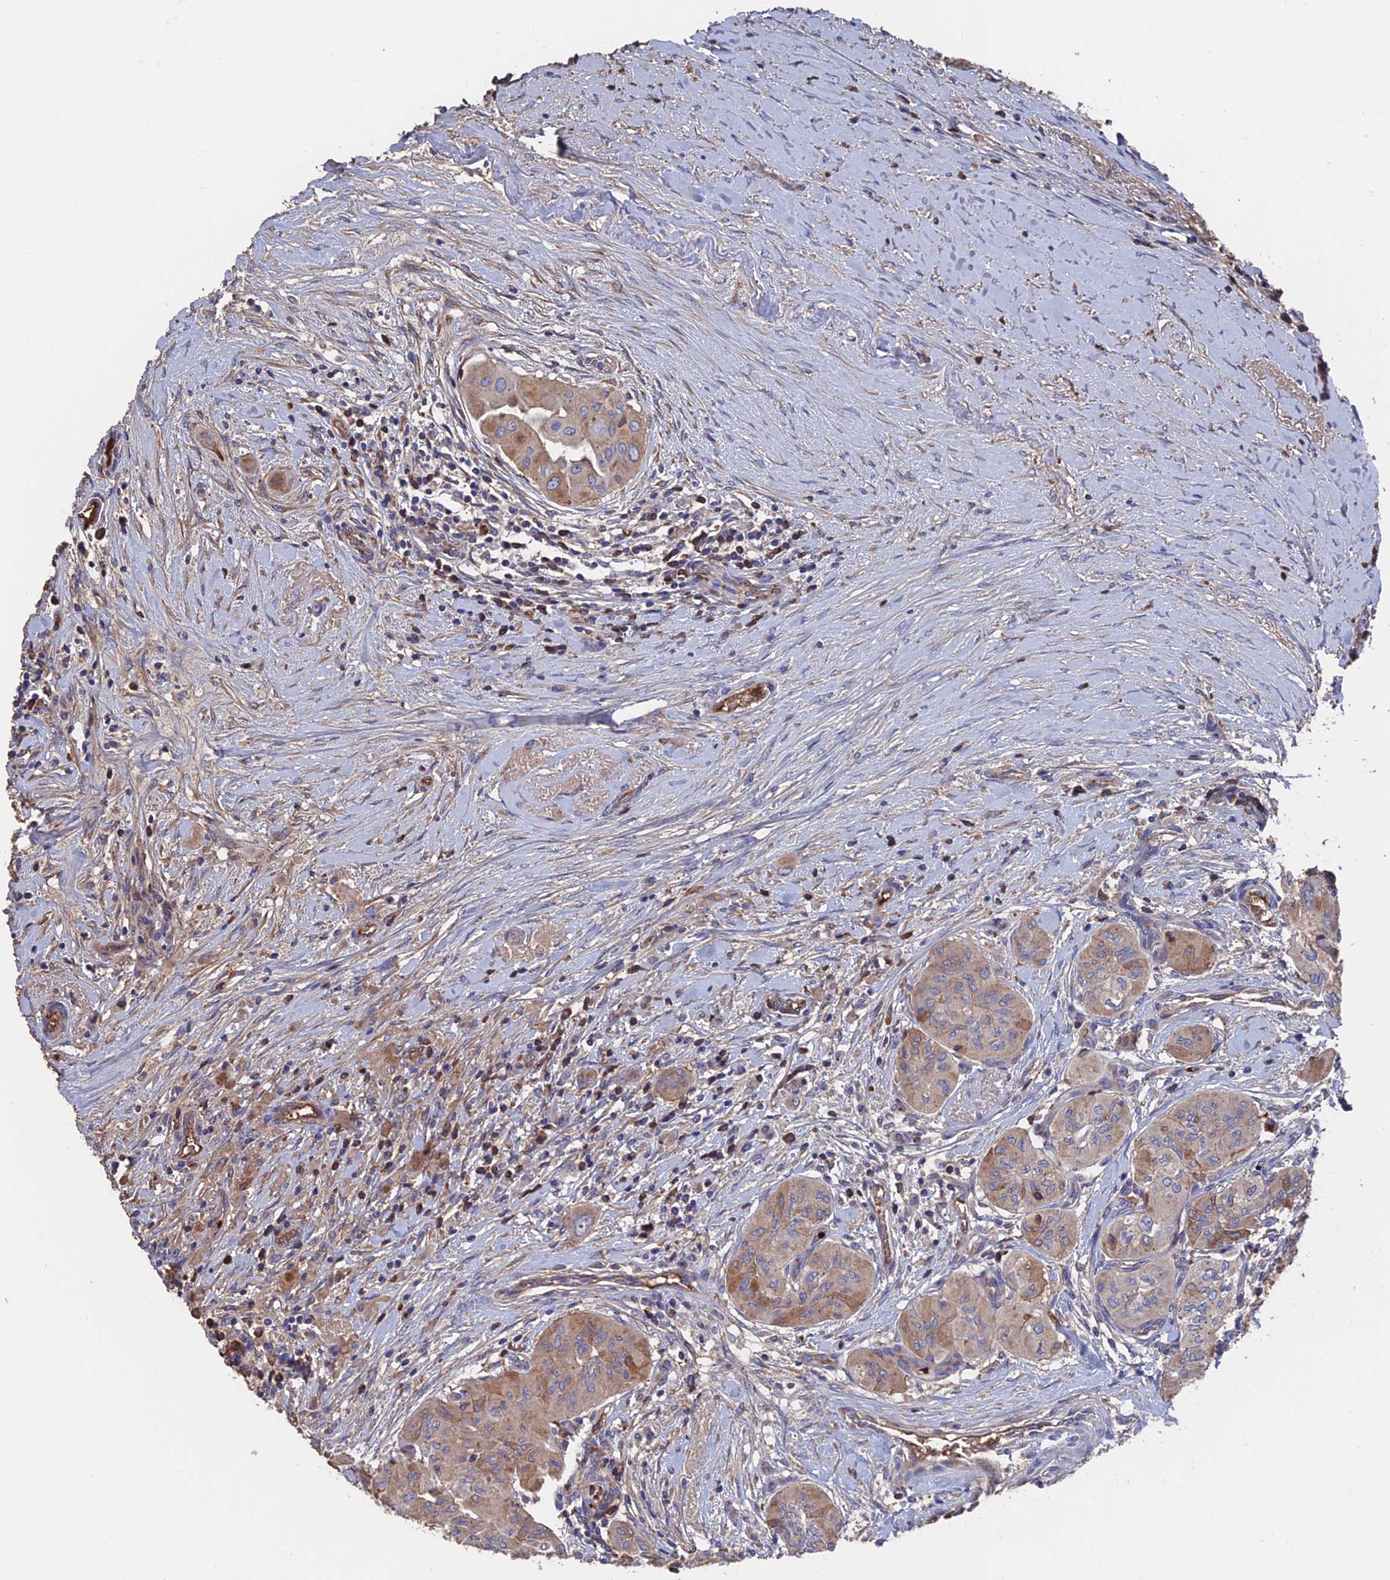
{"staining": {"intensity": "moderate", "quantity": ">75%", "location": "cytoplasmic/membranous"}, "tissue": "thyroid cancer", "cell_type": "Tumor cells", "image_type": "cancer", "snomed": [{"axis": "morphology", "description": "Papillary adenocarcinoma, NOS"}, {"axis": "topography", "description": "Thyroid gland"}], "caption": "Immunohistochemical staining of human papillary adenocarcinoma (thyroid) demonstrates medium levels of moderate cytoplasmic/membranous protein staining in approximately >75% of tumor cells. (Brightfield microscopy of DAB IHC at high magnification).", "gene": "HPF1", "patient": {"sex": "female", "age": 59}}